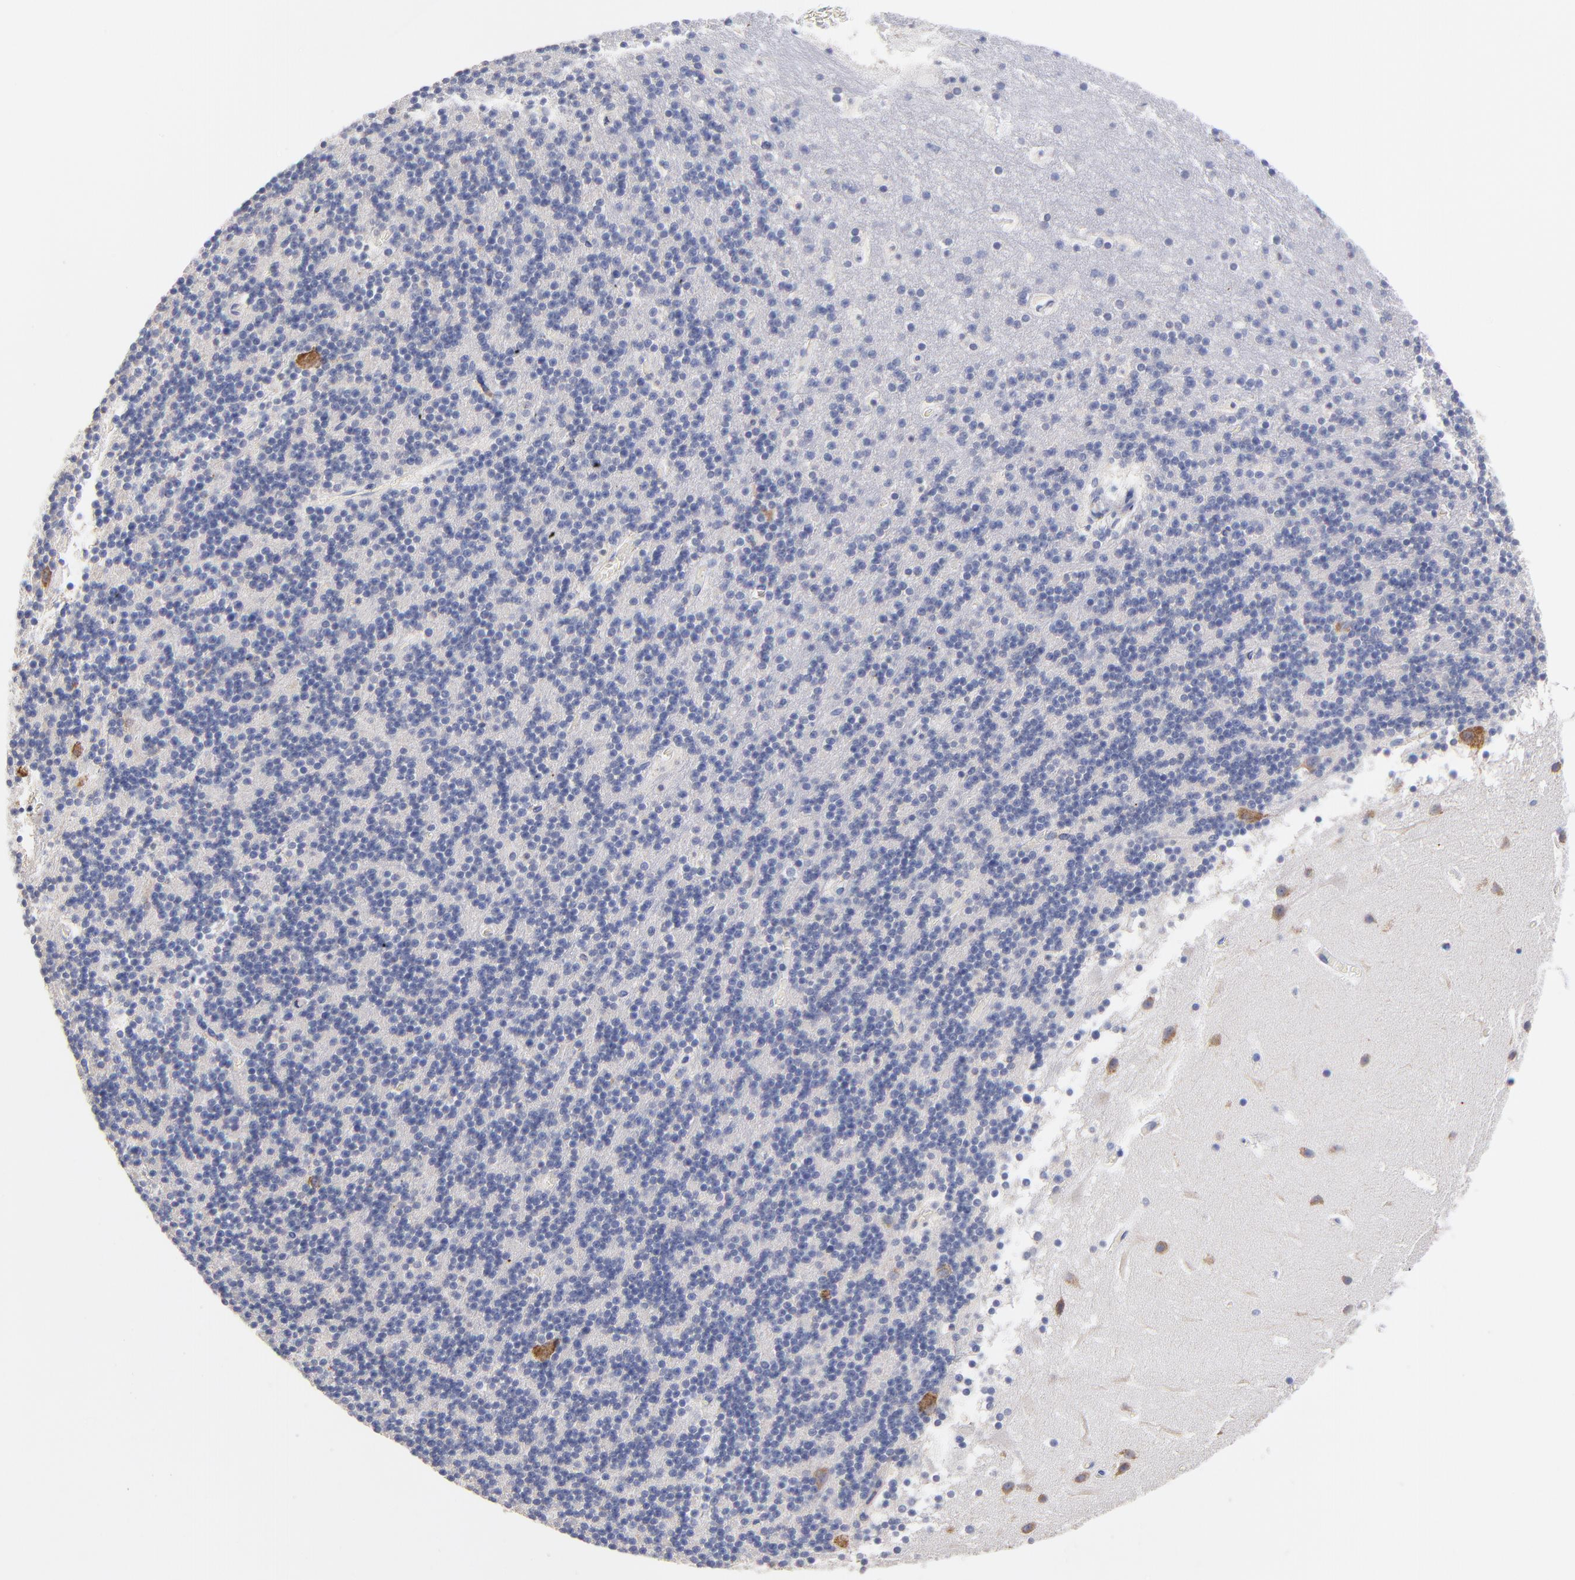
{"staining": {"intensity": "negative", "quantity": "none", "location": "none"}, "tissue": "cerebellum", "cell_type": "Cells in granular layer", "image_type": "normal", "snomed": [{"axis": "morphology", "description": "Normal tissue, NOS"}, {"axis": "topography", "description": "Cerebellum"}], "caption": "Cerebellum stained for a protein using IHC displays no positivity cells in granular layer.", "gene": "LAX1", "patient": {"sex": "male", "age": 45}}